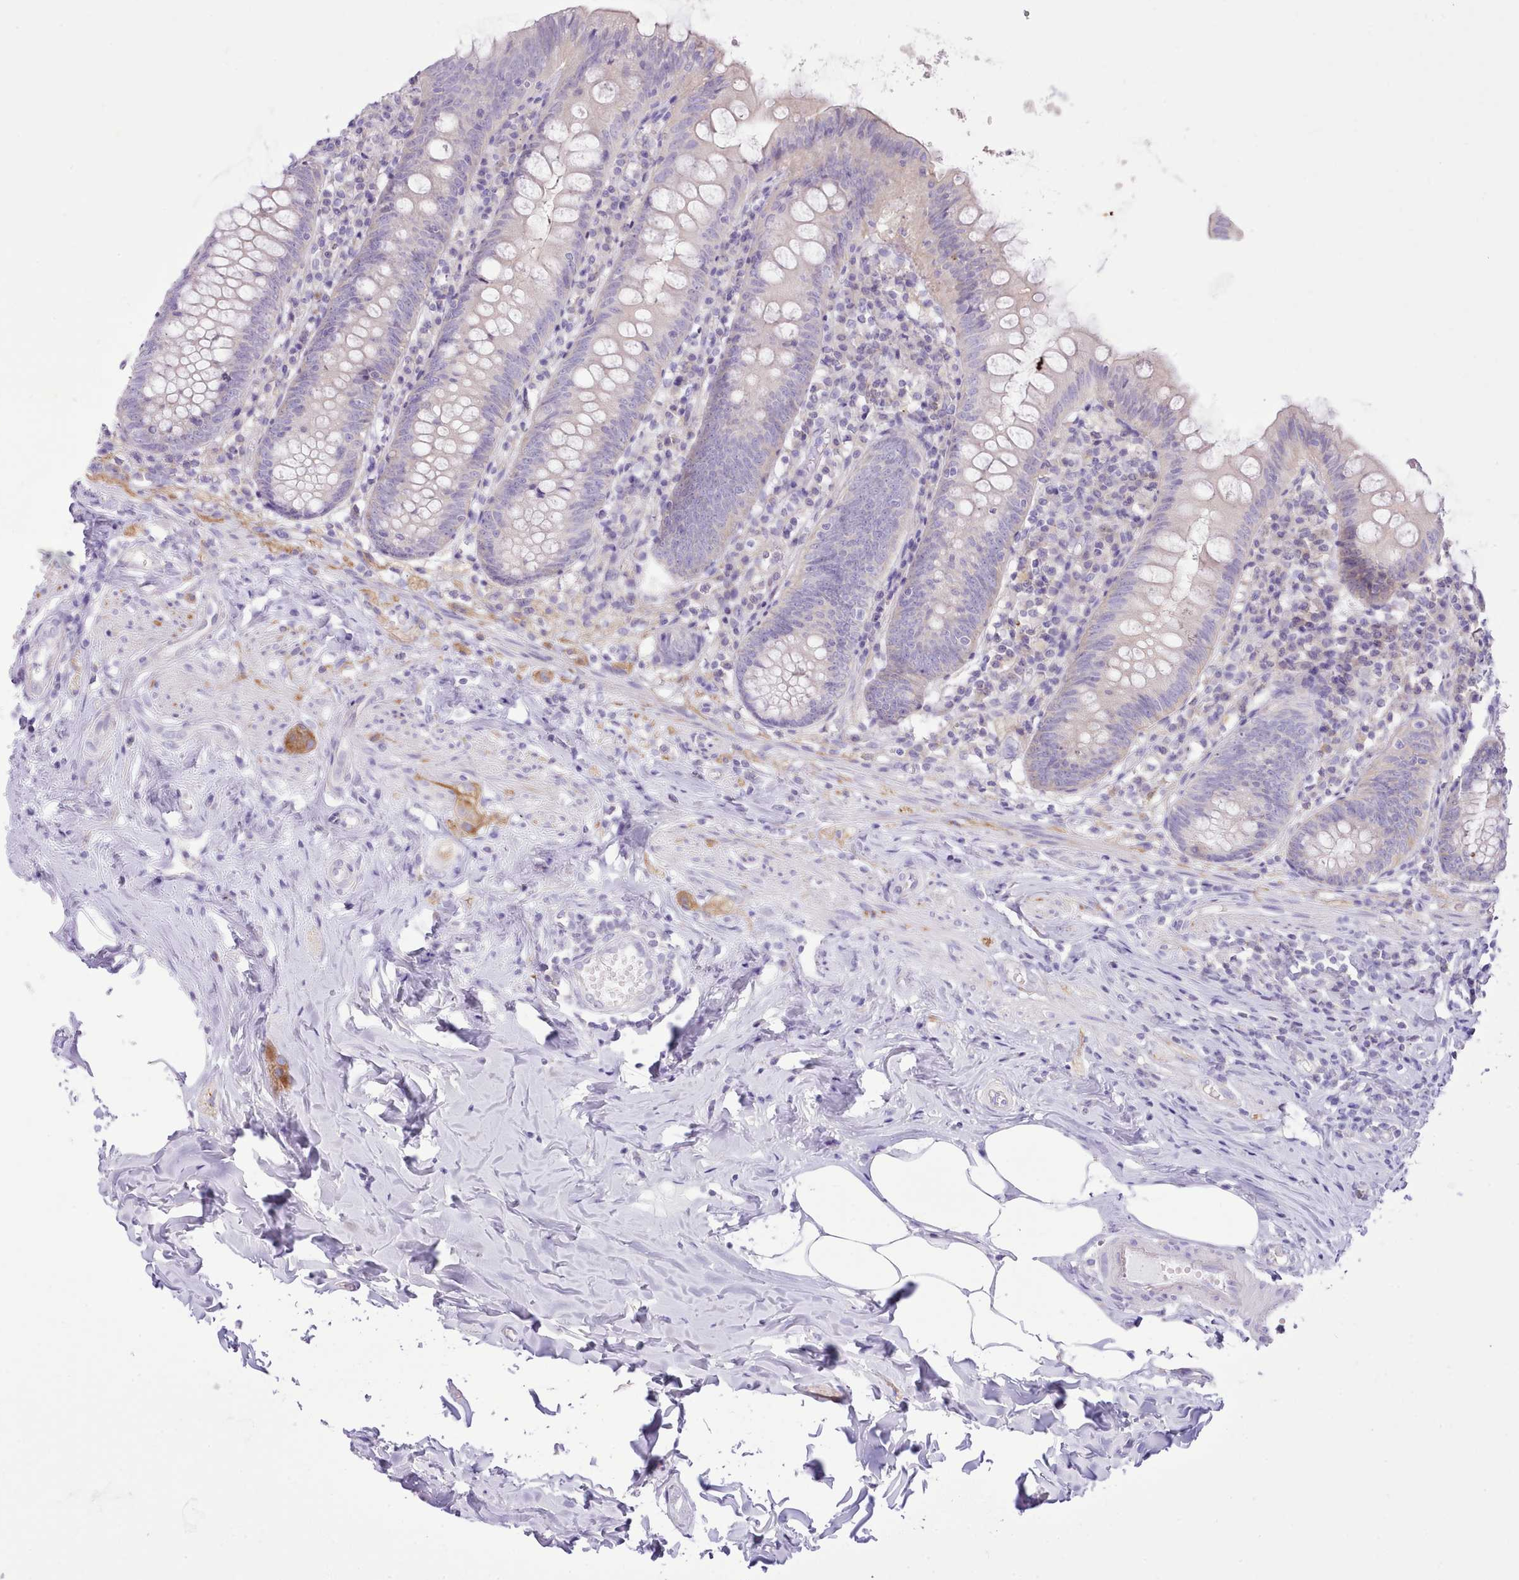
{"staining": {"intensity": "negative", "quantity": "none", "location": "none"}, "tissue": "appendix", "cell_type": "Glandular cells", "image_type": "normal", "snomed": [{"axis": "morphology", "description": "Normal tissue, NOS"}, {"axis": "topography", "description": "Appendix"}], "caption": "This micrograph is of unremarkable appendix stained with immunohistochemistry to label a protein in brown with the nuclei are counter-stained blue. There is no staining in glandular cells.", "gene": "MDFI", "patient": {"sex": "female", "age": 54}}